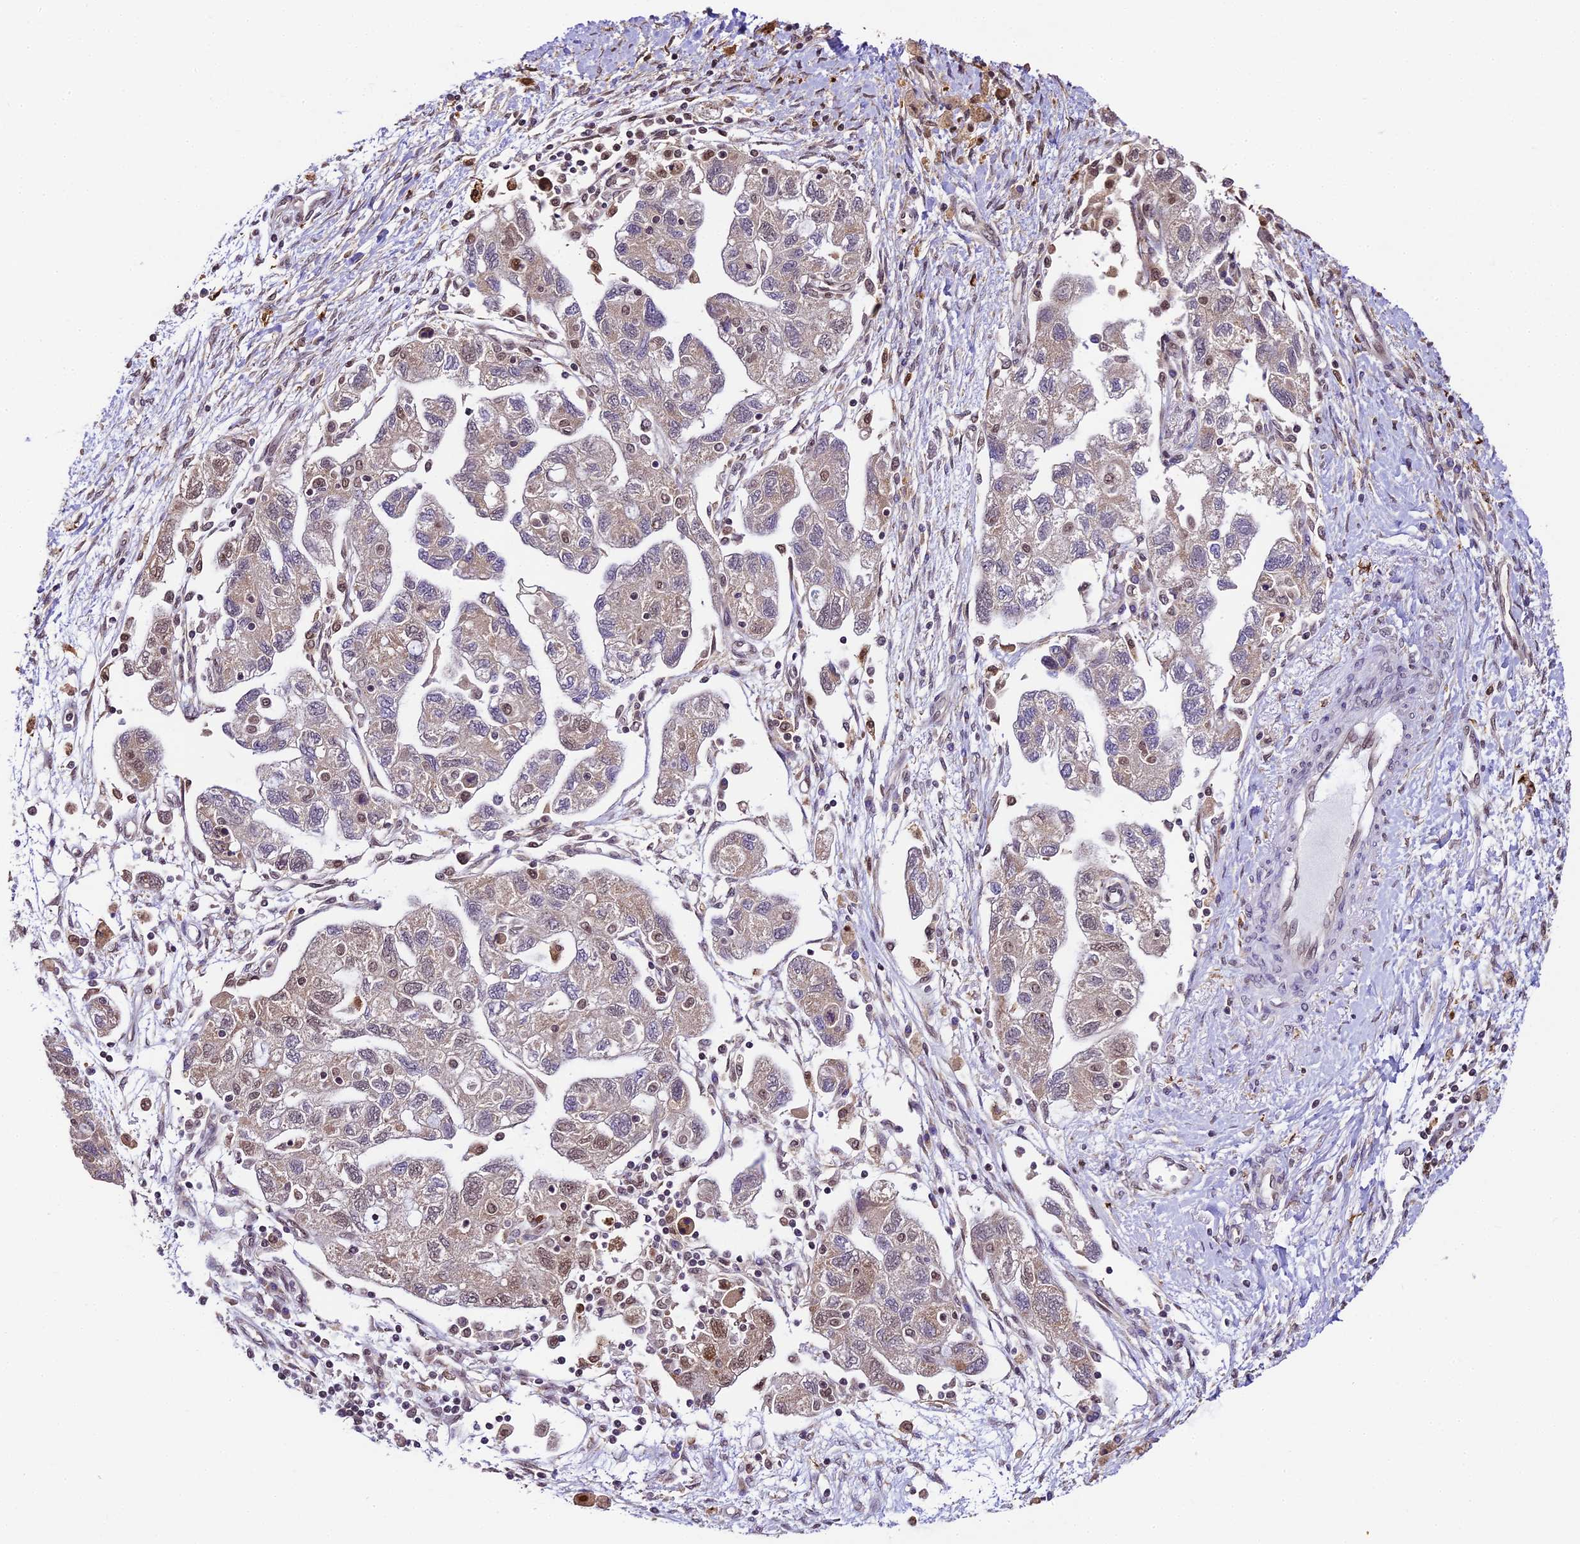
{"staining": {"intensity": "weak", "quantity": "<25%", "location": "nuclear"}, "tissue": "ovarian cancer", "cell_type": "Tumor cells", "image_type": "cancer", "snomed": [{"axis": "morphology", "description": "Carcinoma, NOS"}, {"axis": "morphology", "description": "Cystadenocarcinoma, serous, NOS"}, {"axis": "topography", "description": "Ovary"}], "caption": "DAB immunohistochemical staining of serous cystadenocarcinoma (ovarian) displays no significant staining in tumor cells.", "gene": "TRIM22", "patient": {"sex": "female", "age": 69}}